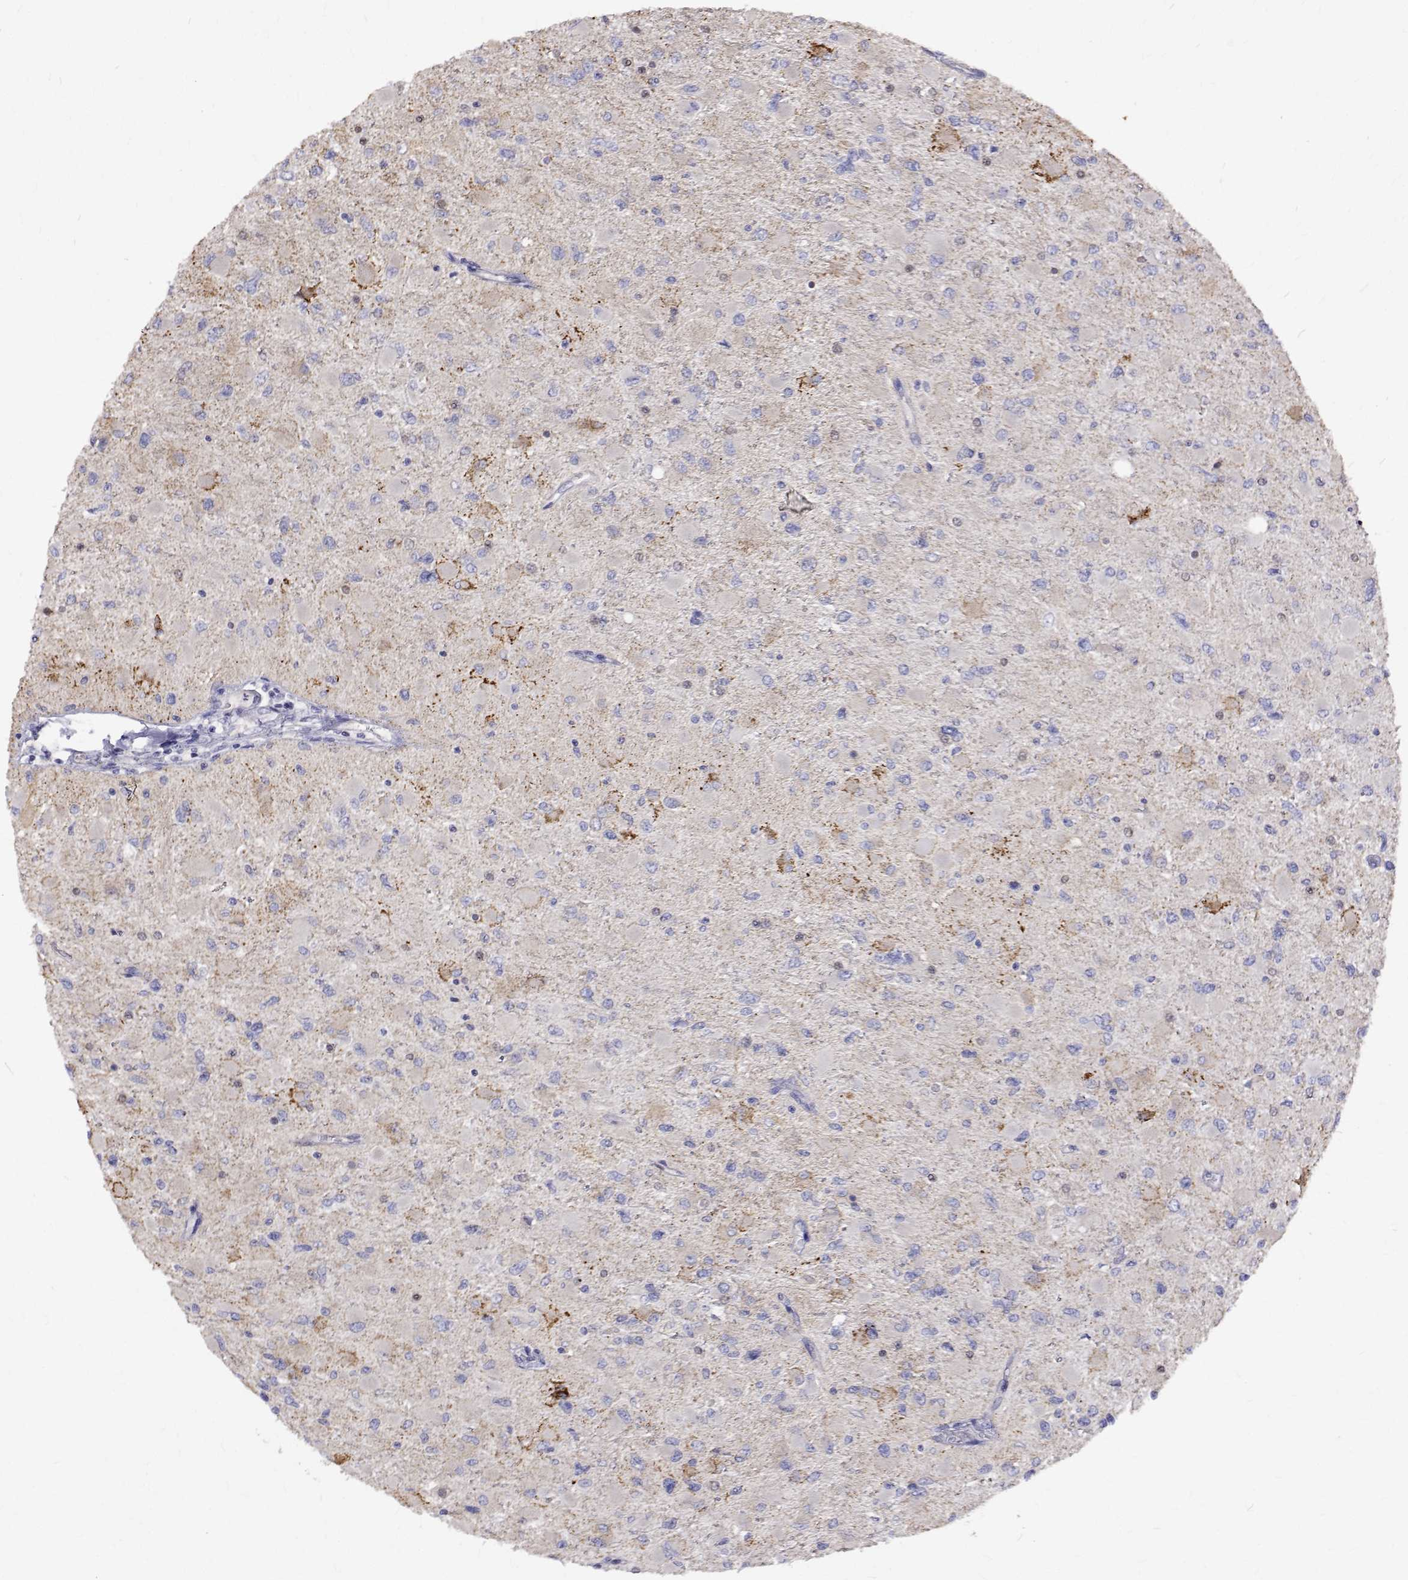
{"staining": {"intensity": "negative", "quantity": "none", "location": "none"}, "tissue": "glioma", "cell_type": "Tumor cells", "image_type": "cancer", "snomed": [{"axis": "morphology", "description": "Glioma, malignant, High grade"}, {"axis": "topography", "description": "Cerebral cortex"}], "caption": "Immunohistochemistry (IHC) photomicrograph of neoplastic tissue: human malignant high-grade glioma stained with DAB (3,3'-diaminobenzidine) reveals no significant protein staining in tumor cells.", "gene": "PADI1", "patient": {"sex": "female", "age": 36}}